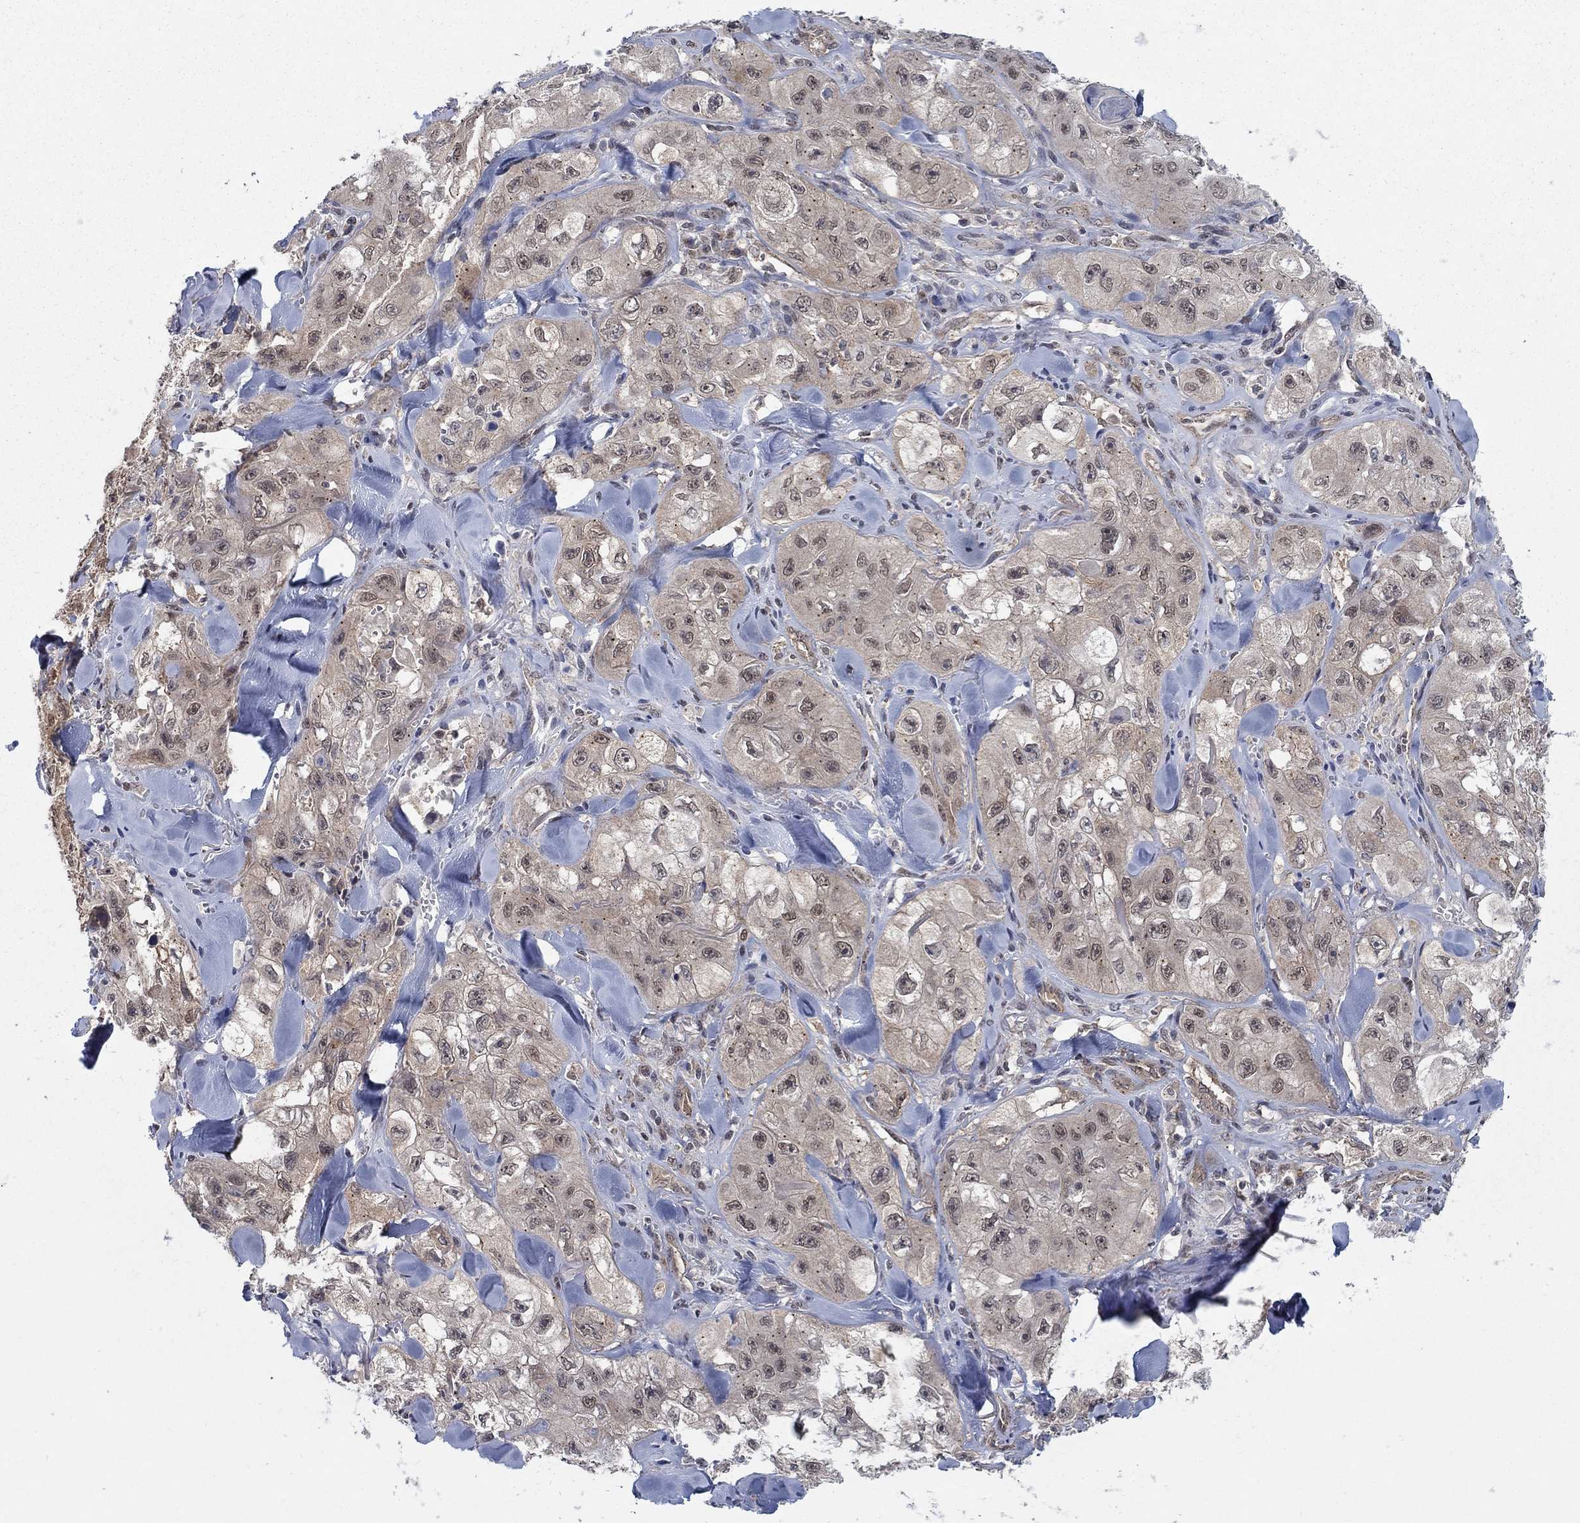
{"staining": {"intensity": "weak", "quantity": "25%-75%", "location": "cytoplasmic/membranous,nuclear"}, "tissue": "skin cancer", "cell_type": "Tumor cells", "image_type": "cancer", "snomed": [{"axis": "morphology", "description": "Squamous cell carcinoma, NOS"}, {"axis": "topography", "description": "Skin"}, {"axis": "topography", "description": "Subcutis"}], "caption": "This micrograph demonstrates immunohistochemistry (IHC) staining of human skin squamous cell carcinoma, with low weak cytoplasmic/membranous and nuclear expression in approximately 25%-75% of tumor cells.", "gene": "SH3RF1", "patient": {"sex": "male", "age": 73}}